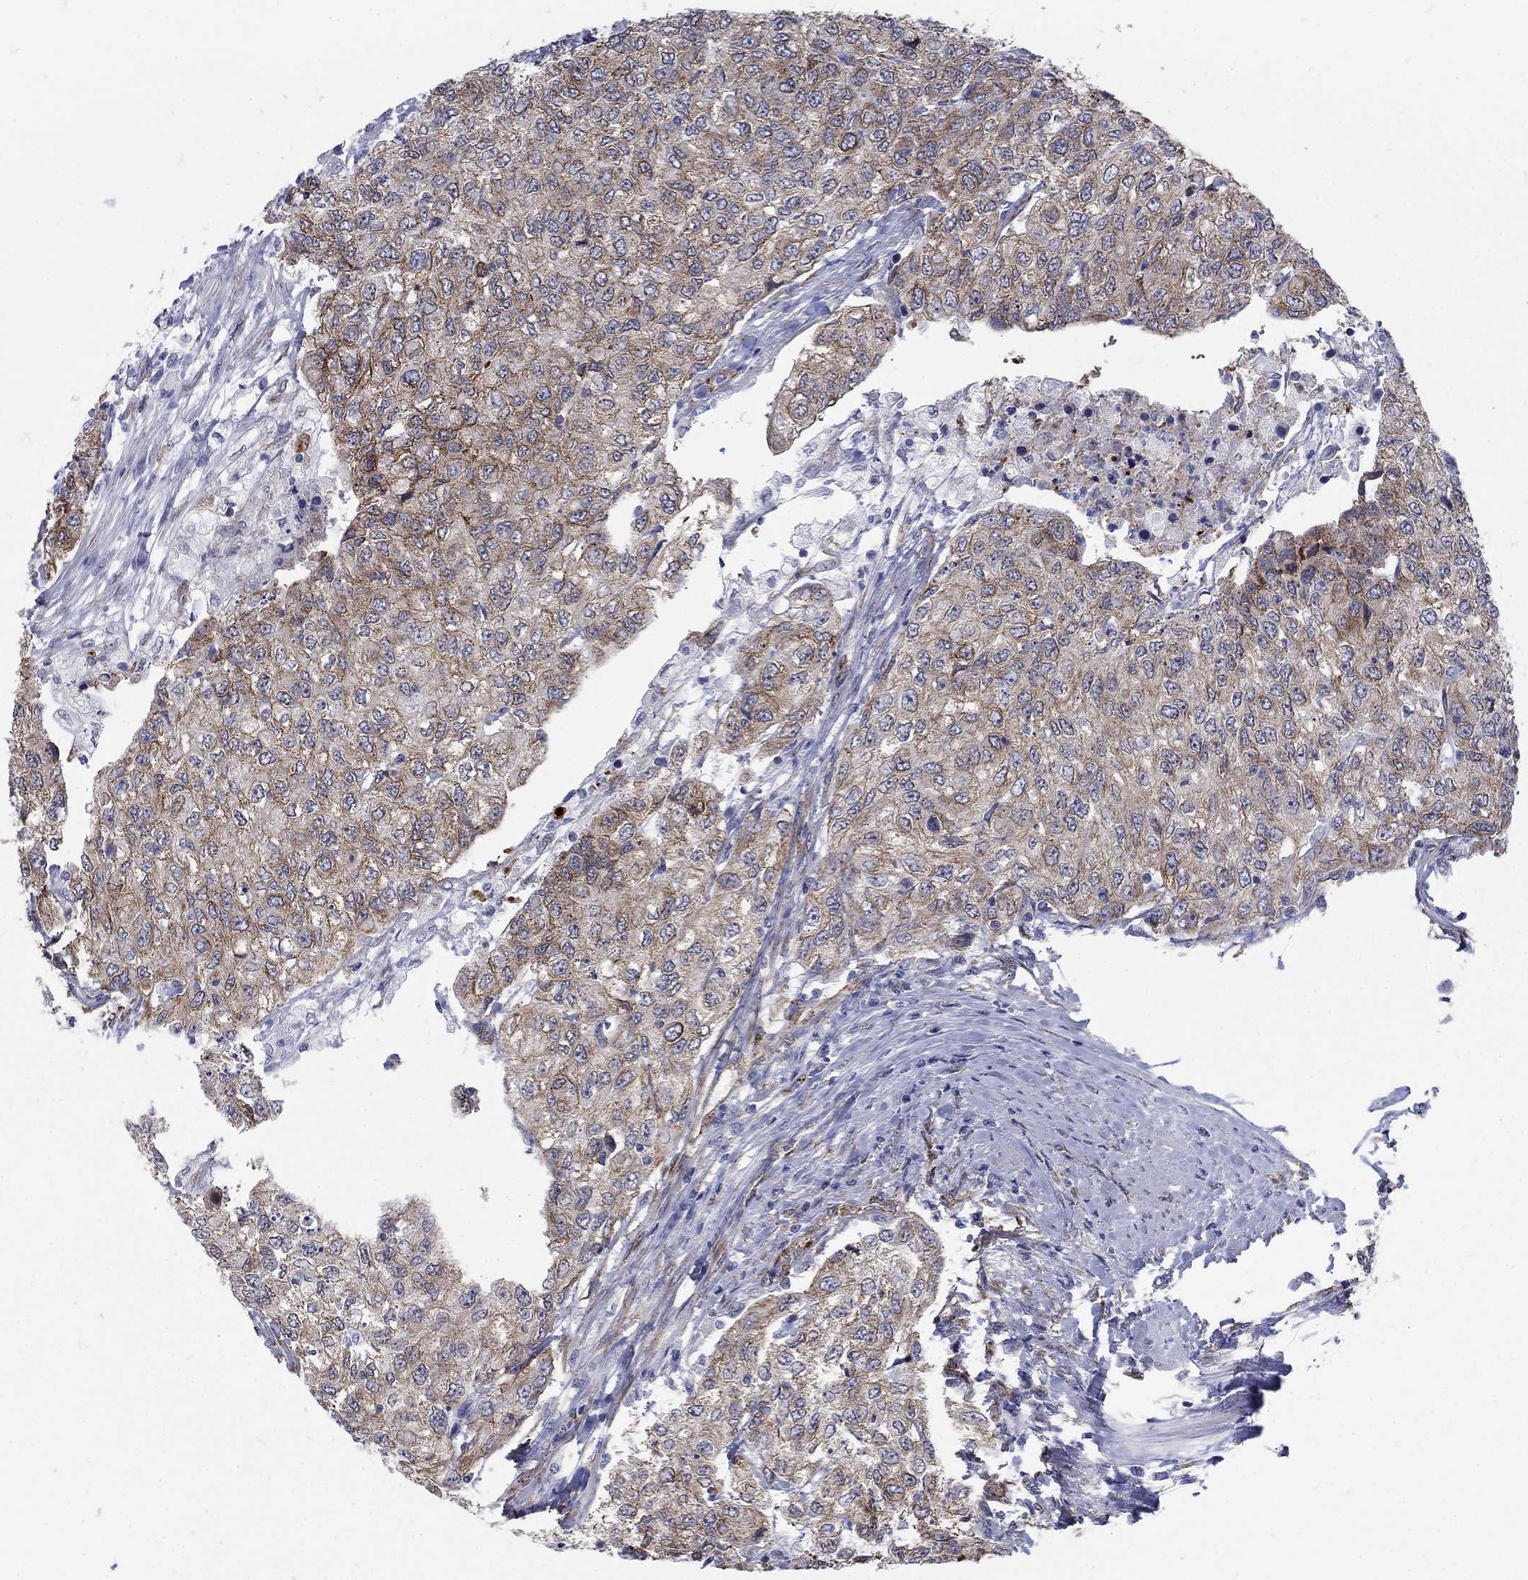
{"staining": {"intensity": "moderate", "quantity": "25%-75%", "location": "cytoplasmic/membranous"}, "tissue": "urothelial cancer", "cell_type": "Tumor cells", "image_type": "cancer", "snomed": [{"axis": "morphology", "description": "Urothelial carcinoma, High grade"}, {"axis": "topography", "description": "Urinary bladder"}], "caption": "Protein expression analysis of human urothelial cancer reveals moderate cytoplasmic/membranous staining in about 25%-75% of tumor cells.", "gene": "SEPTIN8", "patient": {"sex": "female", "age": 78}}